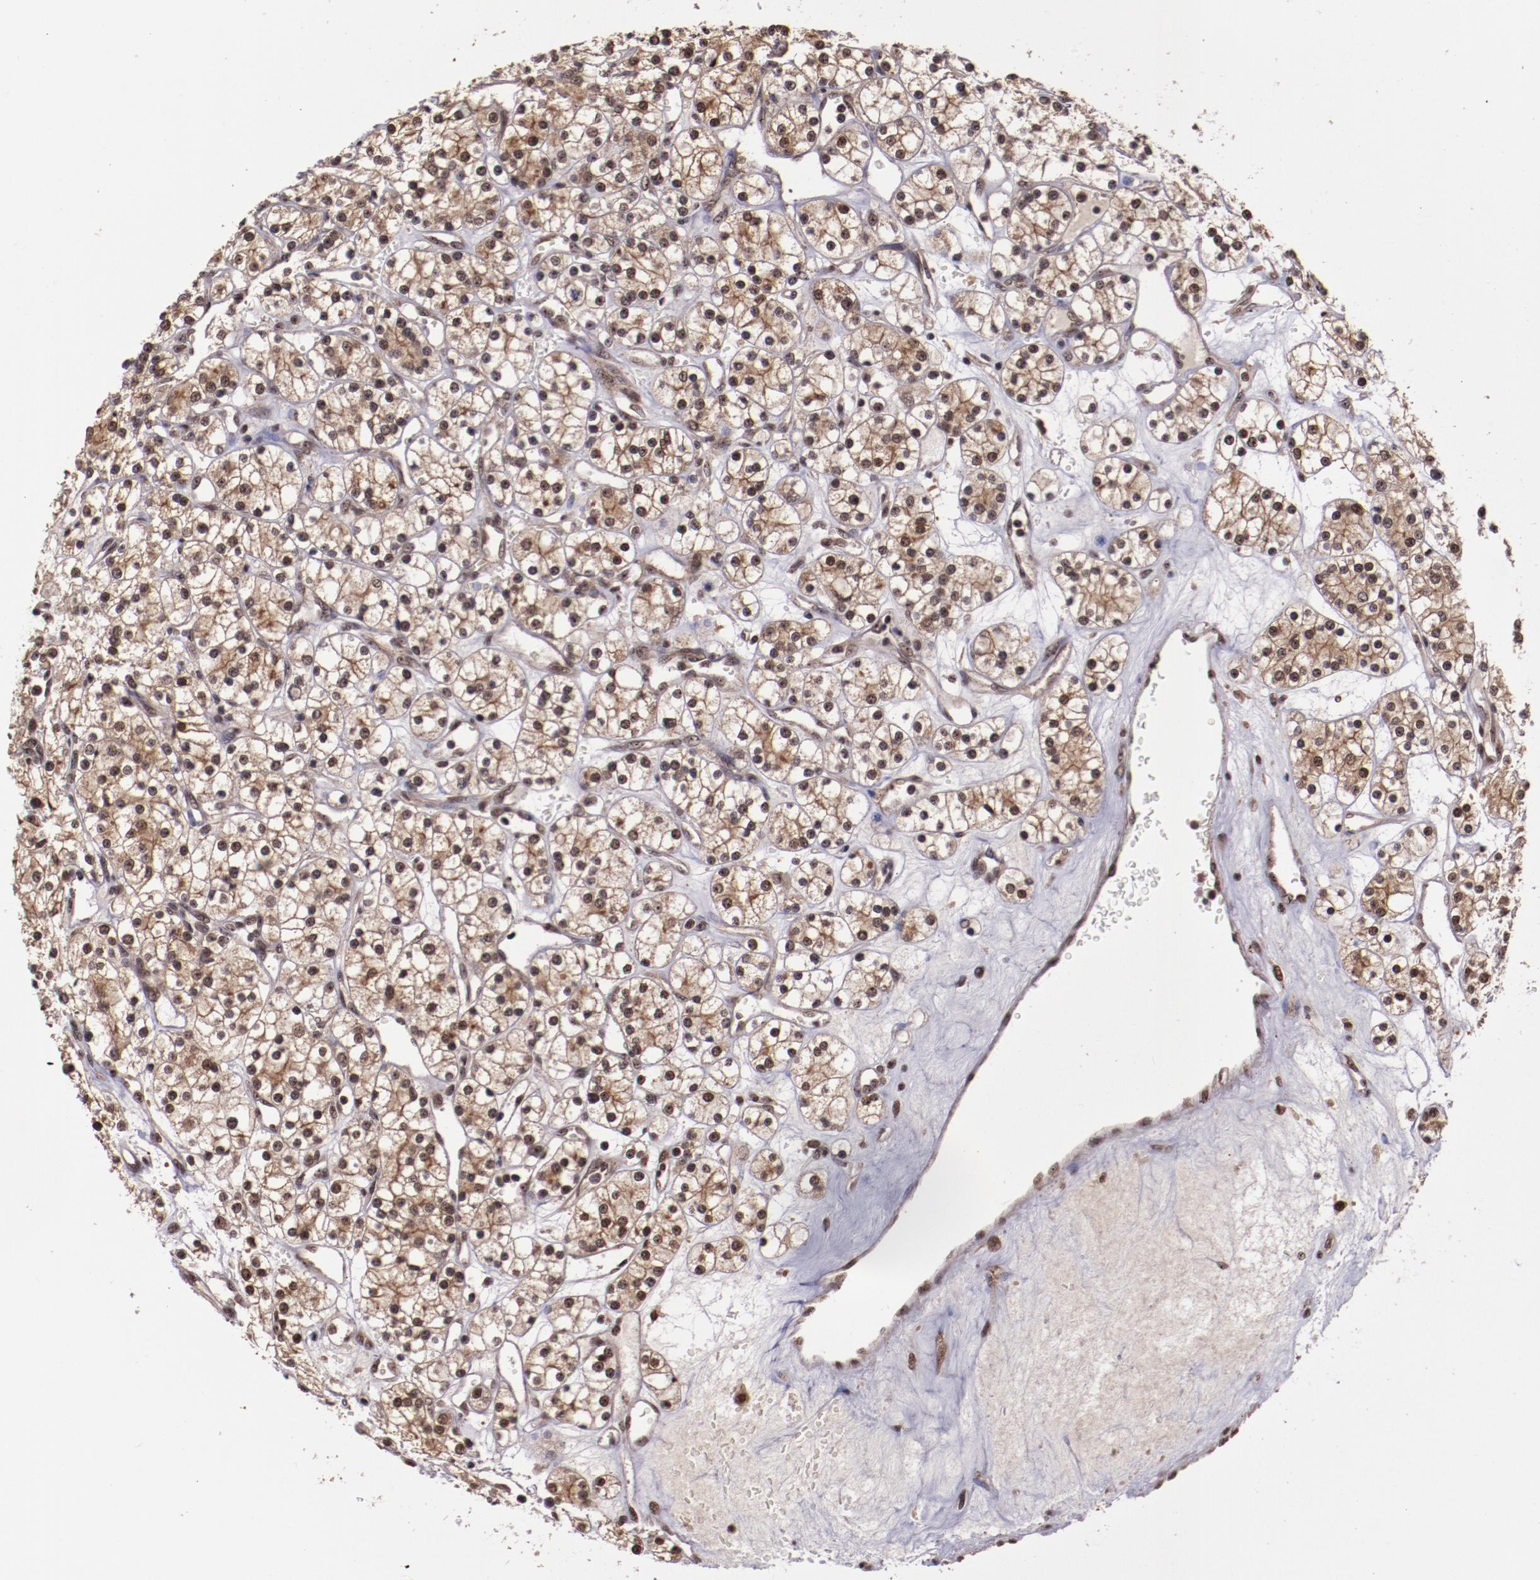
{"staining": {"intensity": "moderate", "quantity": ">75%", "location": "cytoplasmic/membranous,nuclear"}, "tissue": "renal cancer", "cell_type": "Tumor cells", "image_type": "cancer", "snomed": [{"axis": "morphology", "description": "Adenocarcinoma, NOS"}, {"axis": "topography", "description": "Kidney"}], "caption": "Renal cancer stained with DAB (3,3'-diaminobenzidine) IHC shows medium levels of moderate cytoplasmic/membranous and nuclear positivity in approximately >75% of tumor cells.", "gene": "CECR2", "patient": {"sex": "female", "age": 62}}